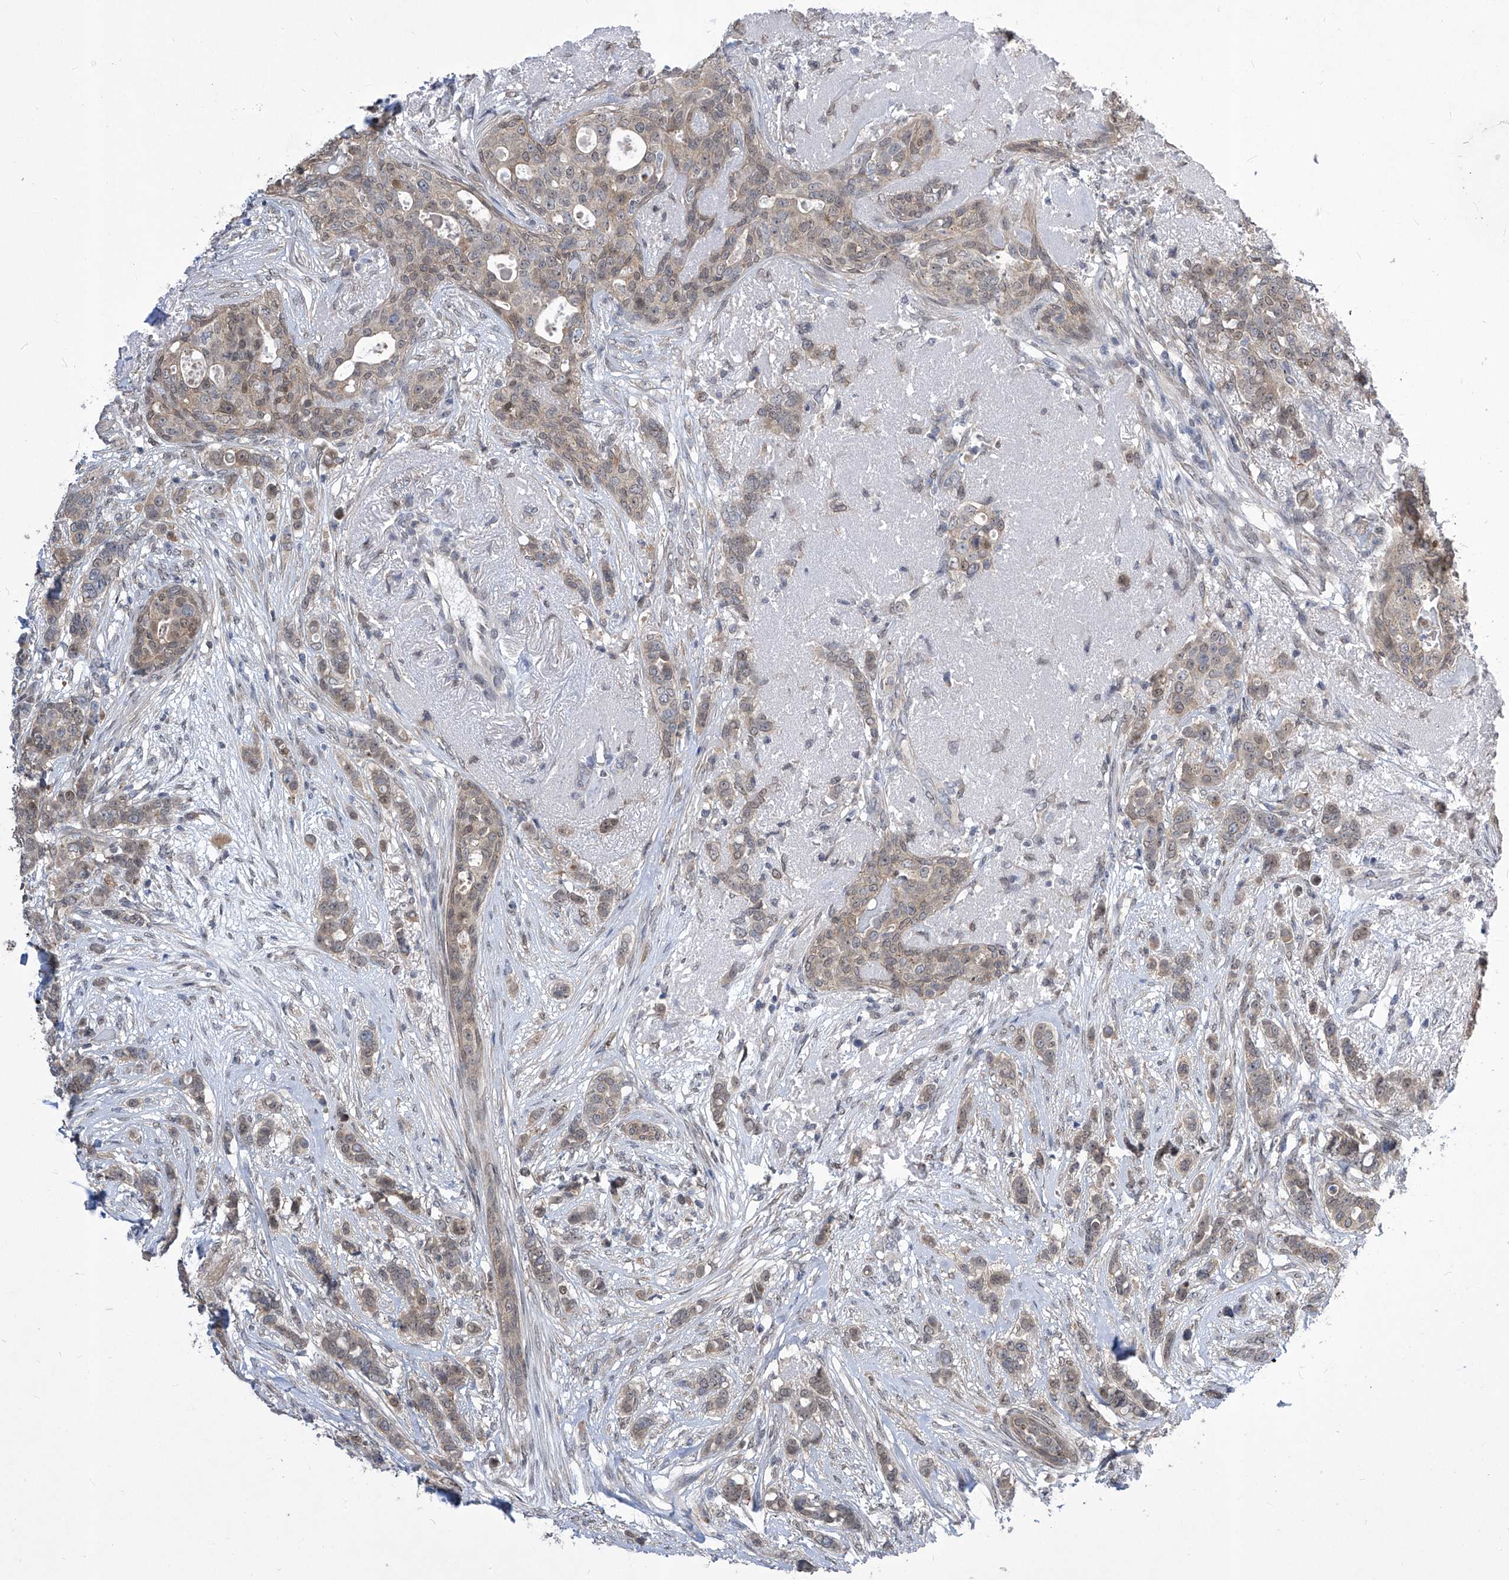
{"staining": {"intensity": "weak", "quantity": "25%-75%", "location": "cytoplasmic/membranous"}, "tissue": "breast cancer", "cell_type": "Tumor cells", "image_type": "cancer", "snomed": [{"axis": "morphology", "description": "Lobular carcinoma"}, {"axis": "topography", "description": "Breast"}], "caption": "An immunohistochemistry (IHC) photomicrograph of tumor tissue is shown. Protein staining in brown shows weak cytoplasmic/membranous positivity in lobular carcinoma (breast) within tumor cells. The protein is stained brown, and the nuclei are stained in blue (DAB (3,3'-diaminobenzidine) IHC with brightfield microscopy, high magnification).", "gene": "CETN2", "patient": {"sex": "female", "age": 51}}